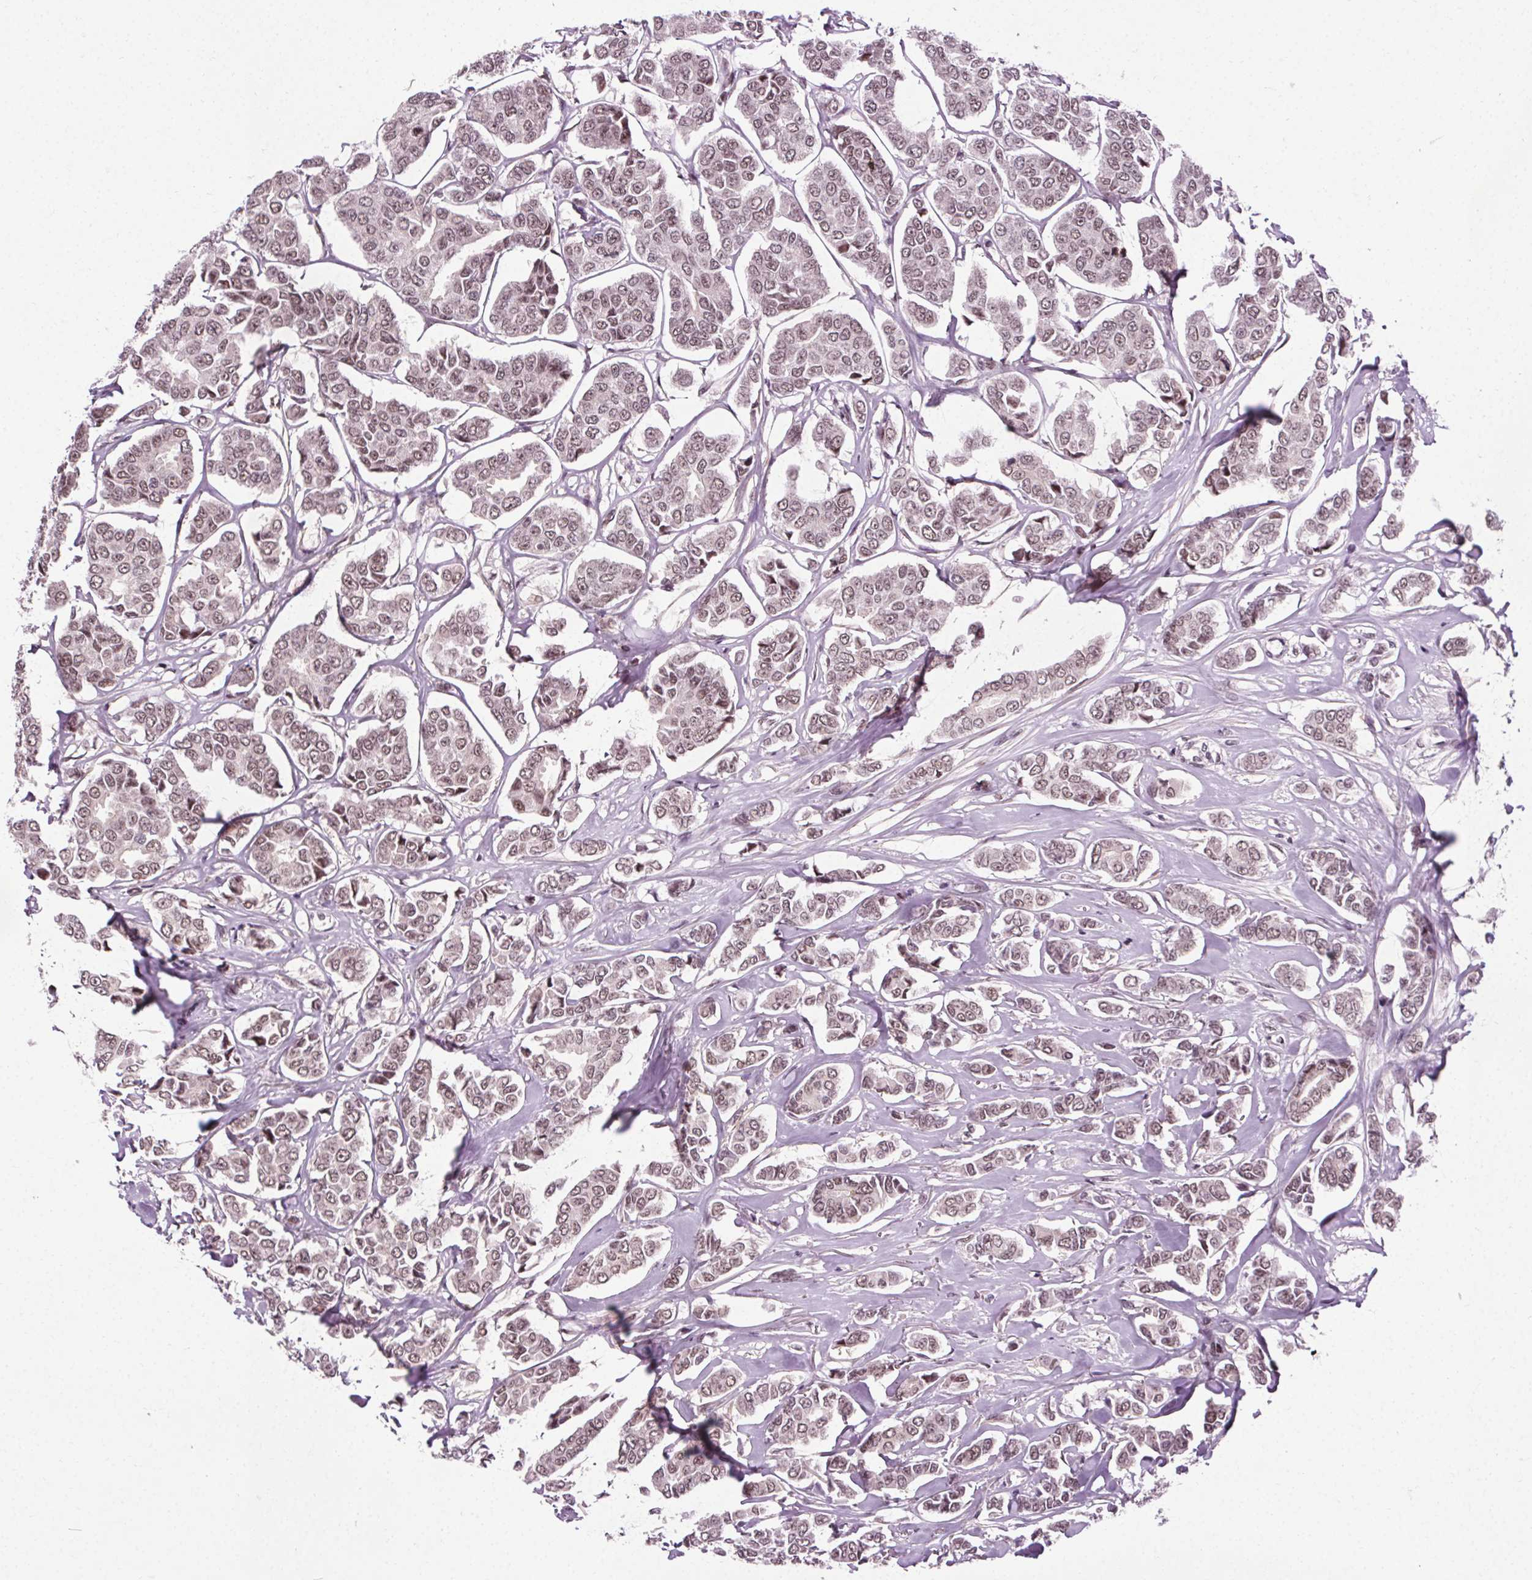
{"staining": {"intensity": "moderate", "quantity": ">75%", "location": "nuclear"}, "tissue": "breast cancer", "cell_type": "Tumor cells", "image_type": "cancer", "snomed": [{"axis": "morphology", "description": "Duct carcinoma"}, {"axis": "topography", "description": "Breast"}], "caption": "The photomicrograph reveals a brown stain indicating the presence of a protein in the nuclear of tumor cells in breast cancer. (Stains: DAB in brown, nuclei in blue, Microscopy: brightfield microscopy at high magnification).", "gene": "MED6", "patient": {"sex": "female", "age": 94}}